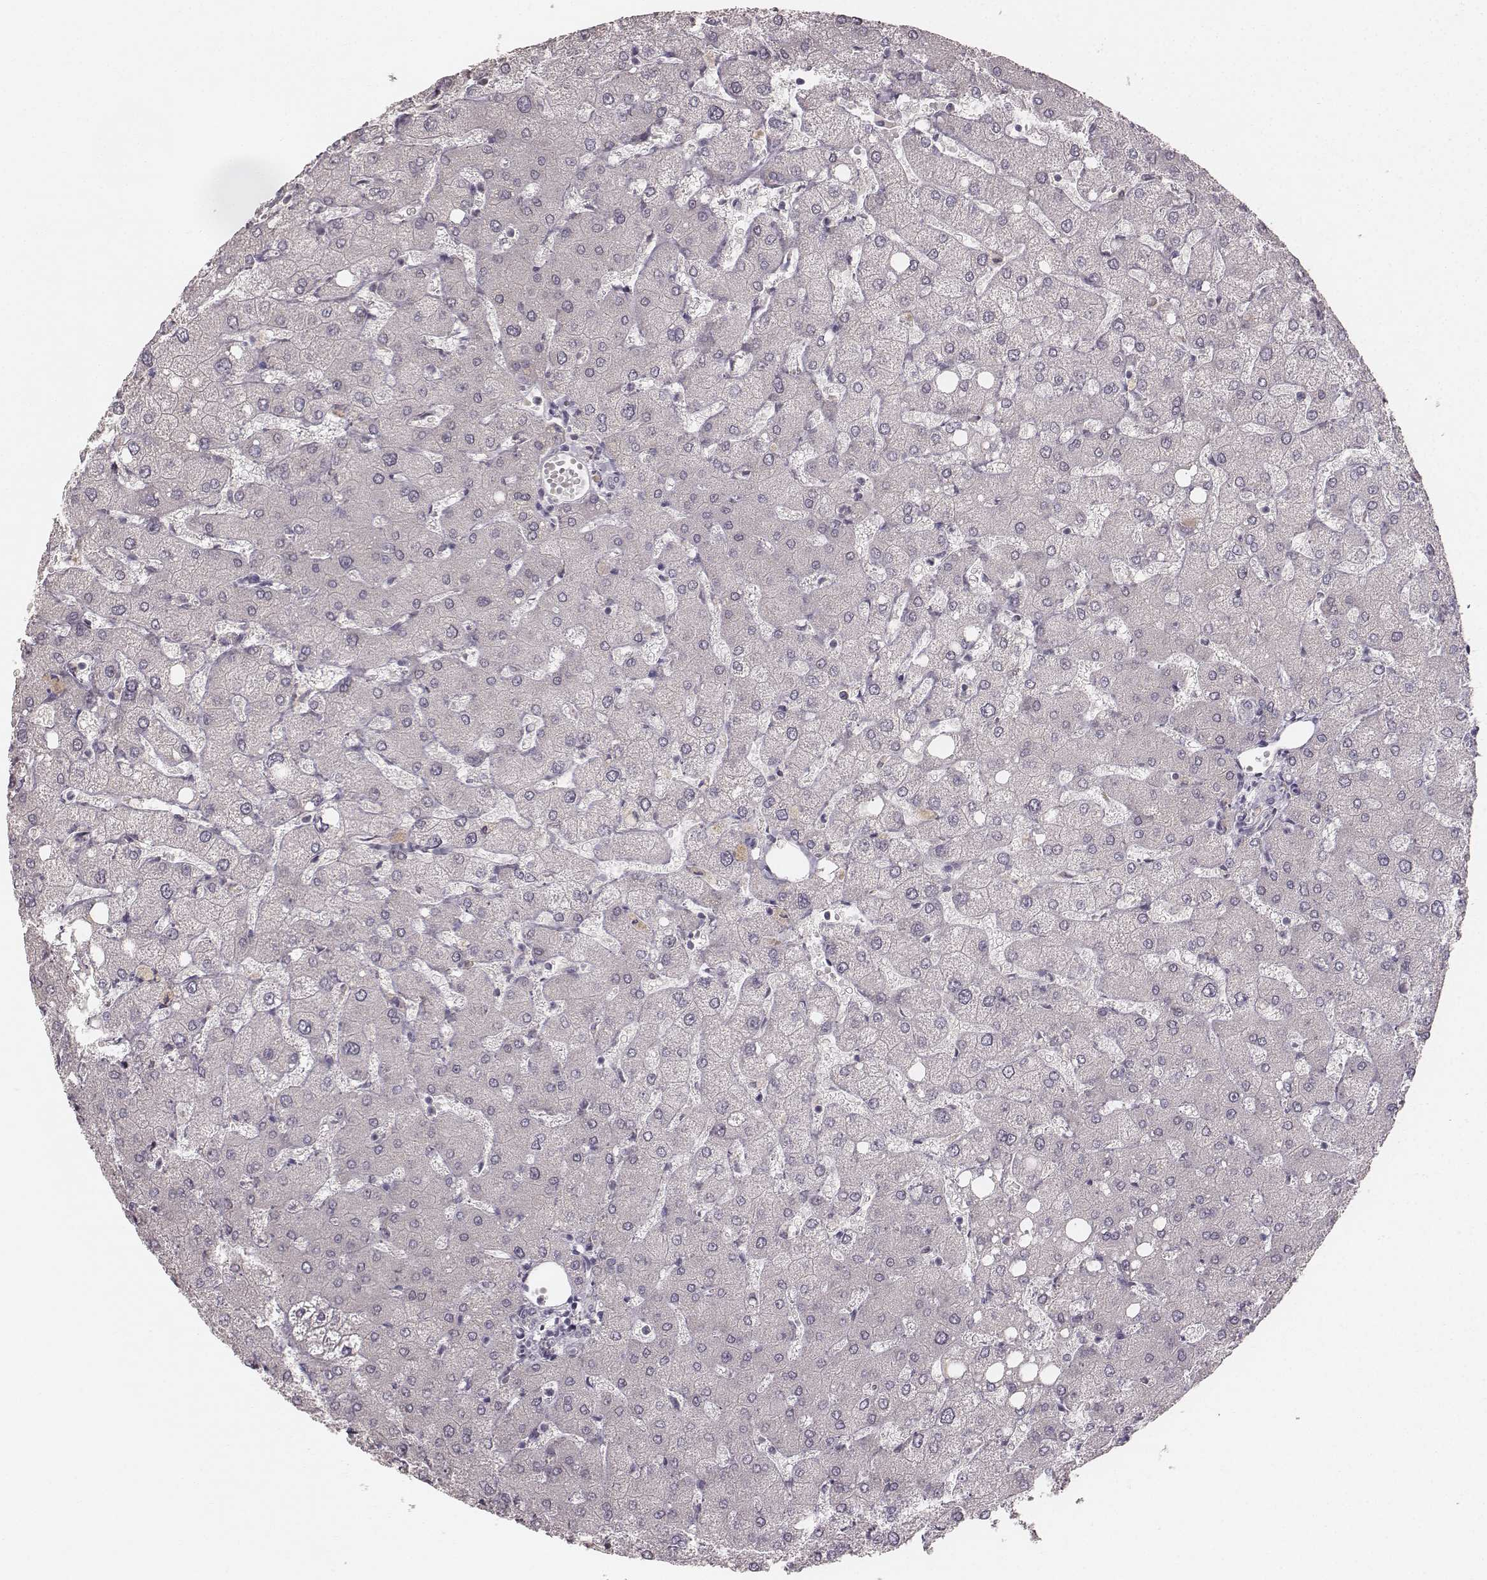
{"staining": {"intensity": "negative", "quantity": "none", "location": "none"}, "tissue": "liver", "cell_type": "Cholangiocytes", "image_type": "normal", "snomed": [{"axis": "morphology", "description": "Normal tissue, NOS"}, {"axis": "topography", "description": "Liver"}], "caption": "This is a image of IHC staining of benign liver, which shows no positivity in cholangiocytes.", "gene": "LY6K", "patient": {"sex": "female", "age": 54}}